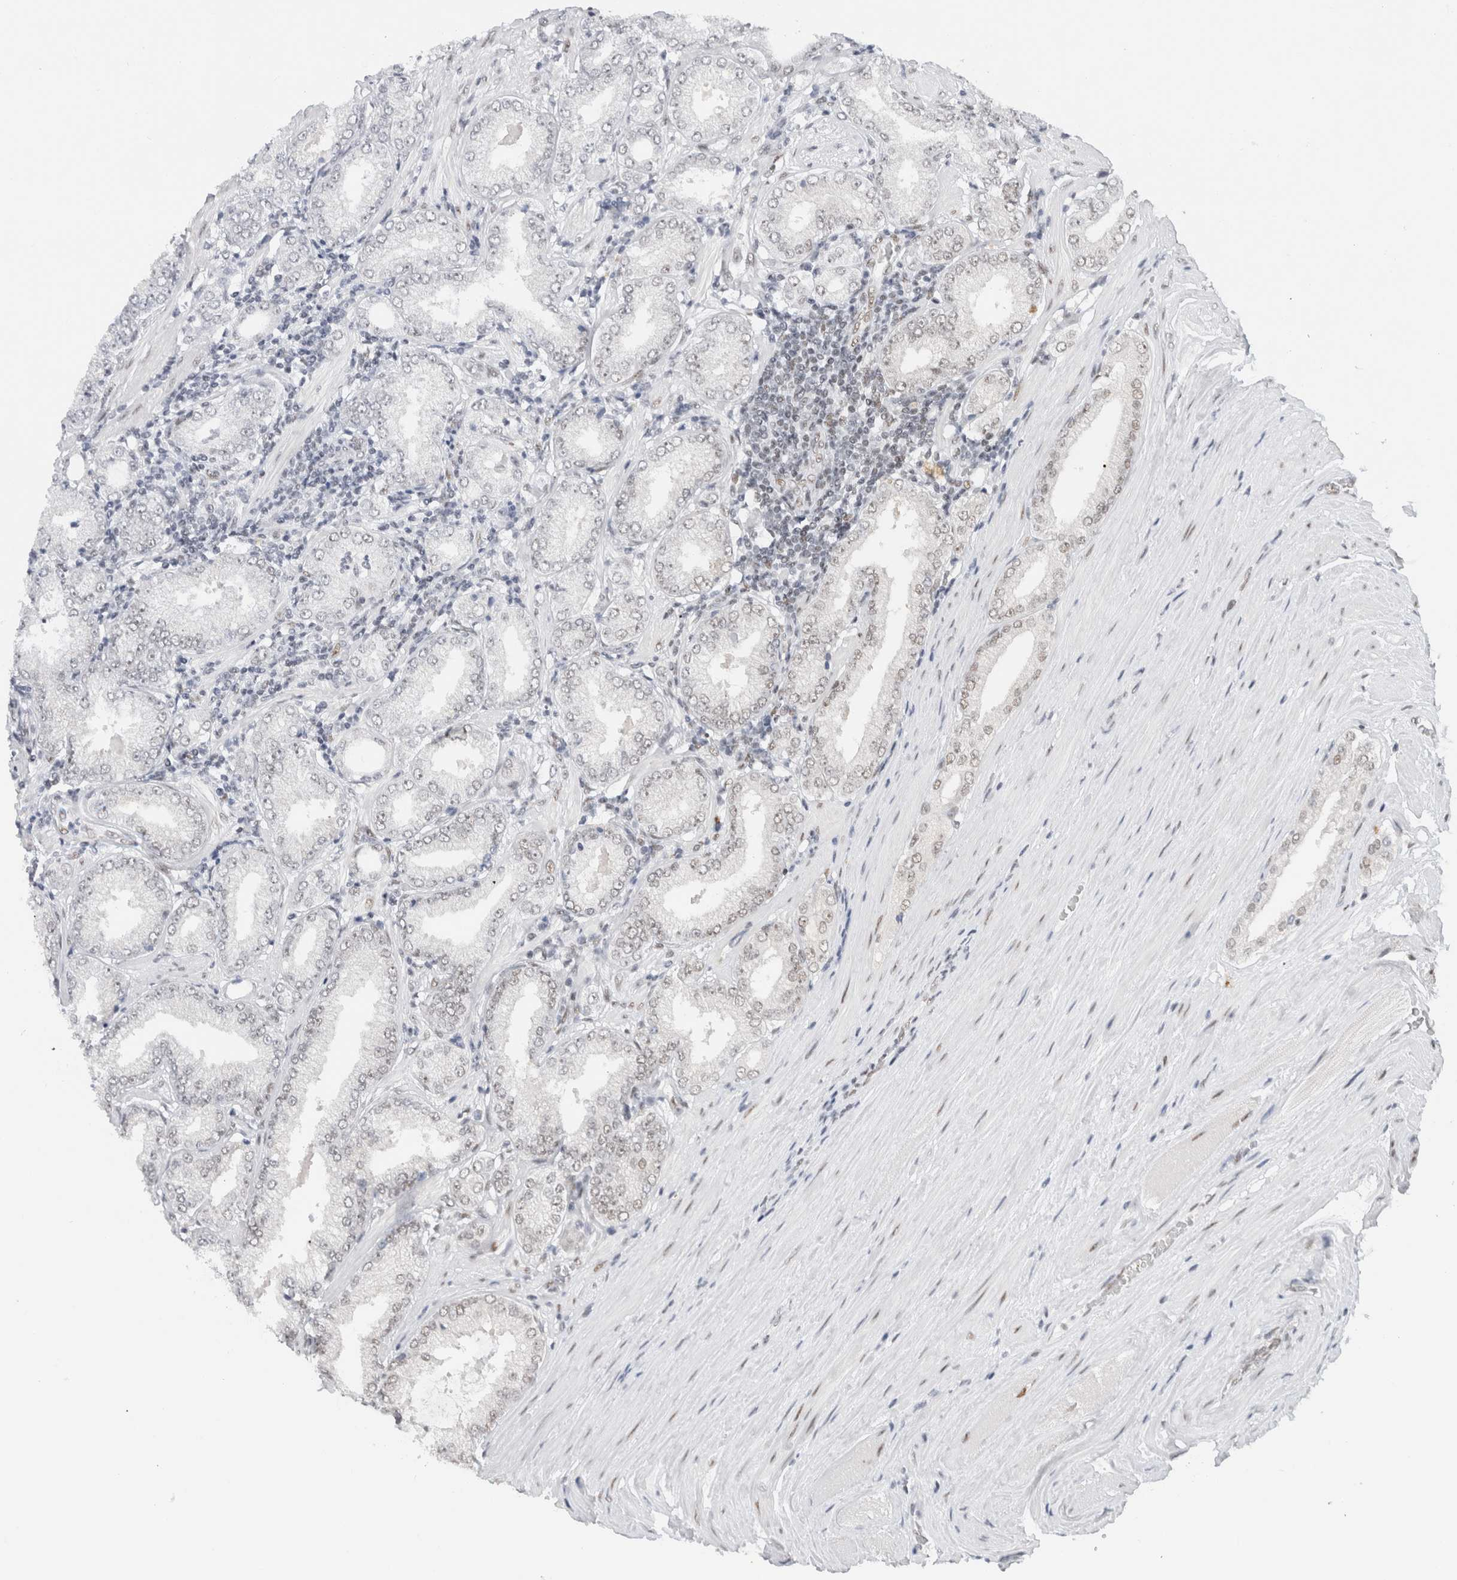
{"staining": {"intensity": "negative", "quantity": "none", "location": "none"}, "tissue": "prostate cancer", "cell_type": "Tumor cells", "image_type": "cancer", "snomed": [{"axis": "morphology", "description": "Adenocarcinoma, Low grade"}, {"axis": "topography", "description": "Prostate"}], "caption": "Human prostate adenocarcinoma (low-grade) stained for a protein using immunohistochemistry (IHC) shows no positivity in tumor cells.", "gene": "COPS7A", "patient": {"sex": "male", "age": 62}}